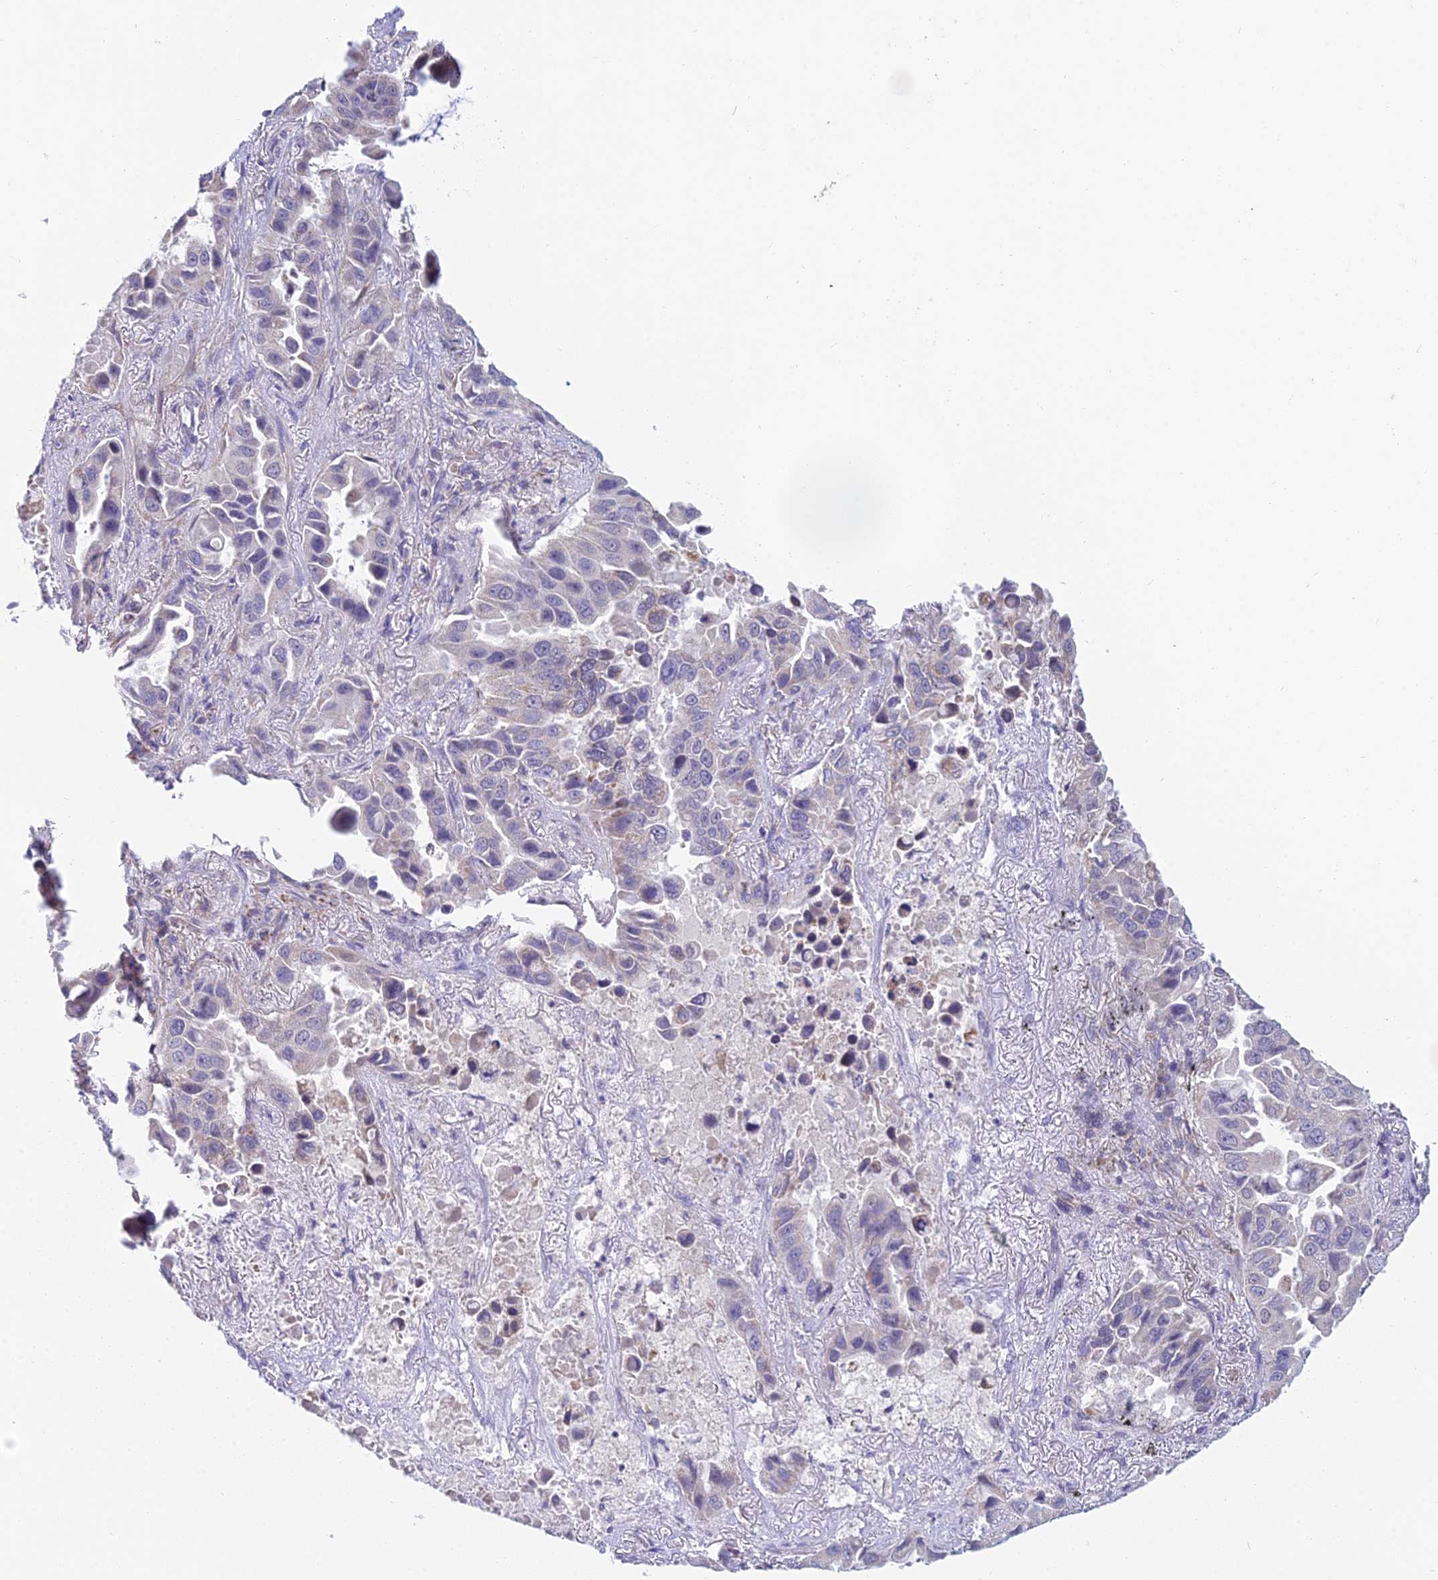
{"staining": {"intensity": "negative", "quantity": "none", "location": "none"}, "tissue": "lung cancer", "cell_type": "Tumor cells", "image_type": "cancer", "snomed": [{"axis": "morphology", "description": "Adenocarcinoma, NOS"}, {"axis": "topography", "description": "Lung"}], "caption": "Adenocarcinoma (lung) was stained to show a protein in brown. There is no significant staining in tumor cells.", "gene": "CFAP206", "patient": {"sex": "male", "age": 64}}